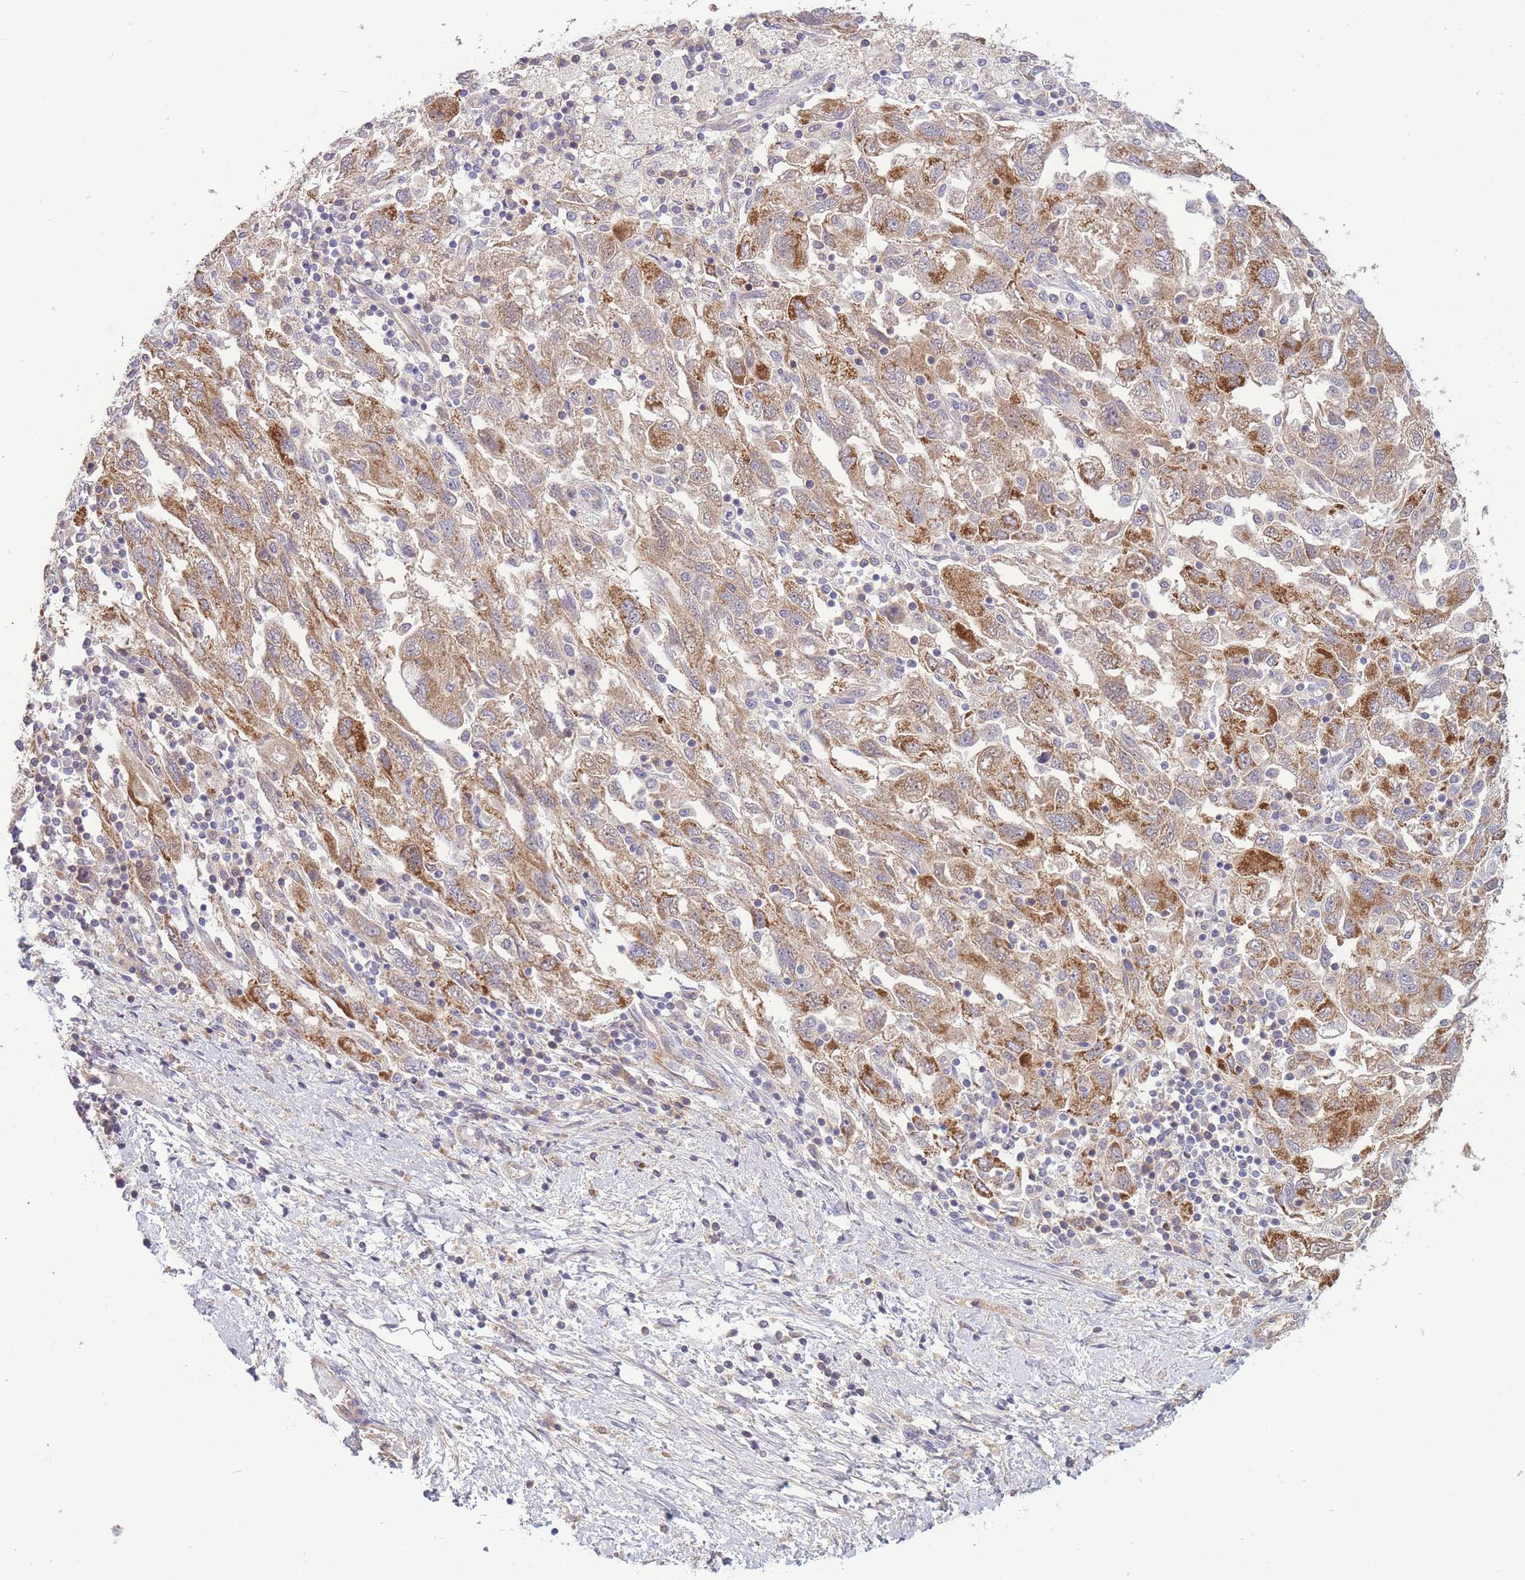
{"staining": {"intensity": "moderate", "quantity": ">75%", "location": "cytoplasmic/membranous"}, "tissue": "ovarian cancer", "cell_type": "Tumor cells", "image_type": "cancer", "snomed": [{"axis": "morphology", "description": "Carcinoma, NOS"}, {"axis": "morphology", "description": "Cystadenocarcinoma, serous, NOS"}, {"axis": "topography", "description": "Ovary"}], "caption": "There is medium levels of moderate cytoplasmic/membranous expression in tumor cells of ovarian cancer (carcinoma), as demonstrated by immunohistochemical staining (brown color).", "gene": "NDUFAF5", "patient": {"sex": "female", "age": 69}}